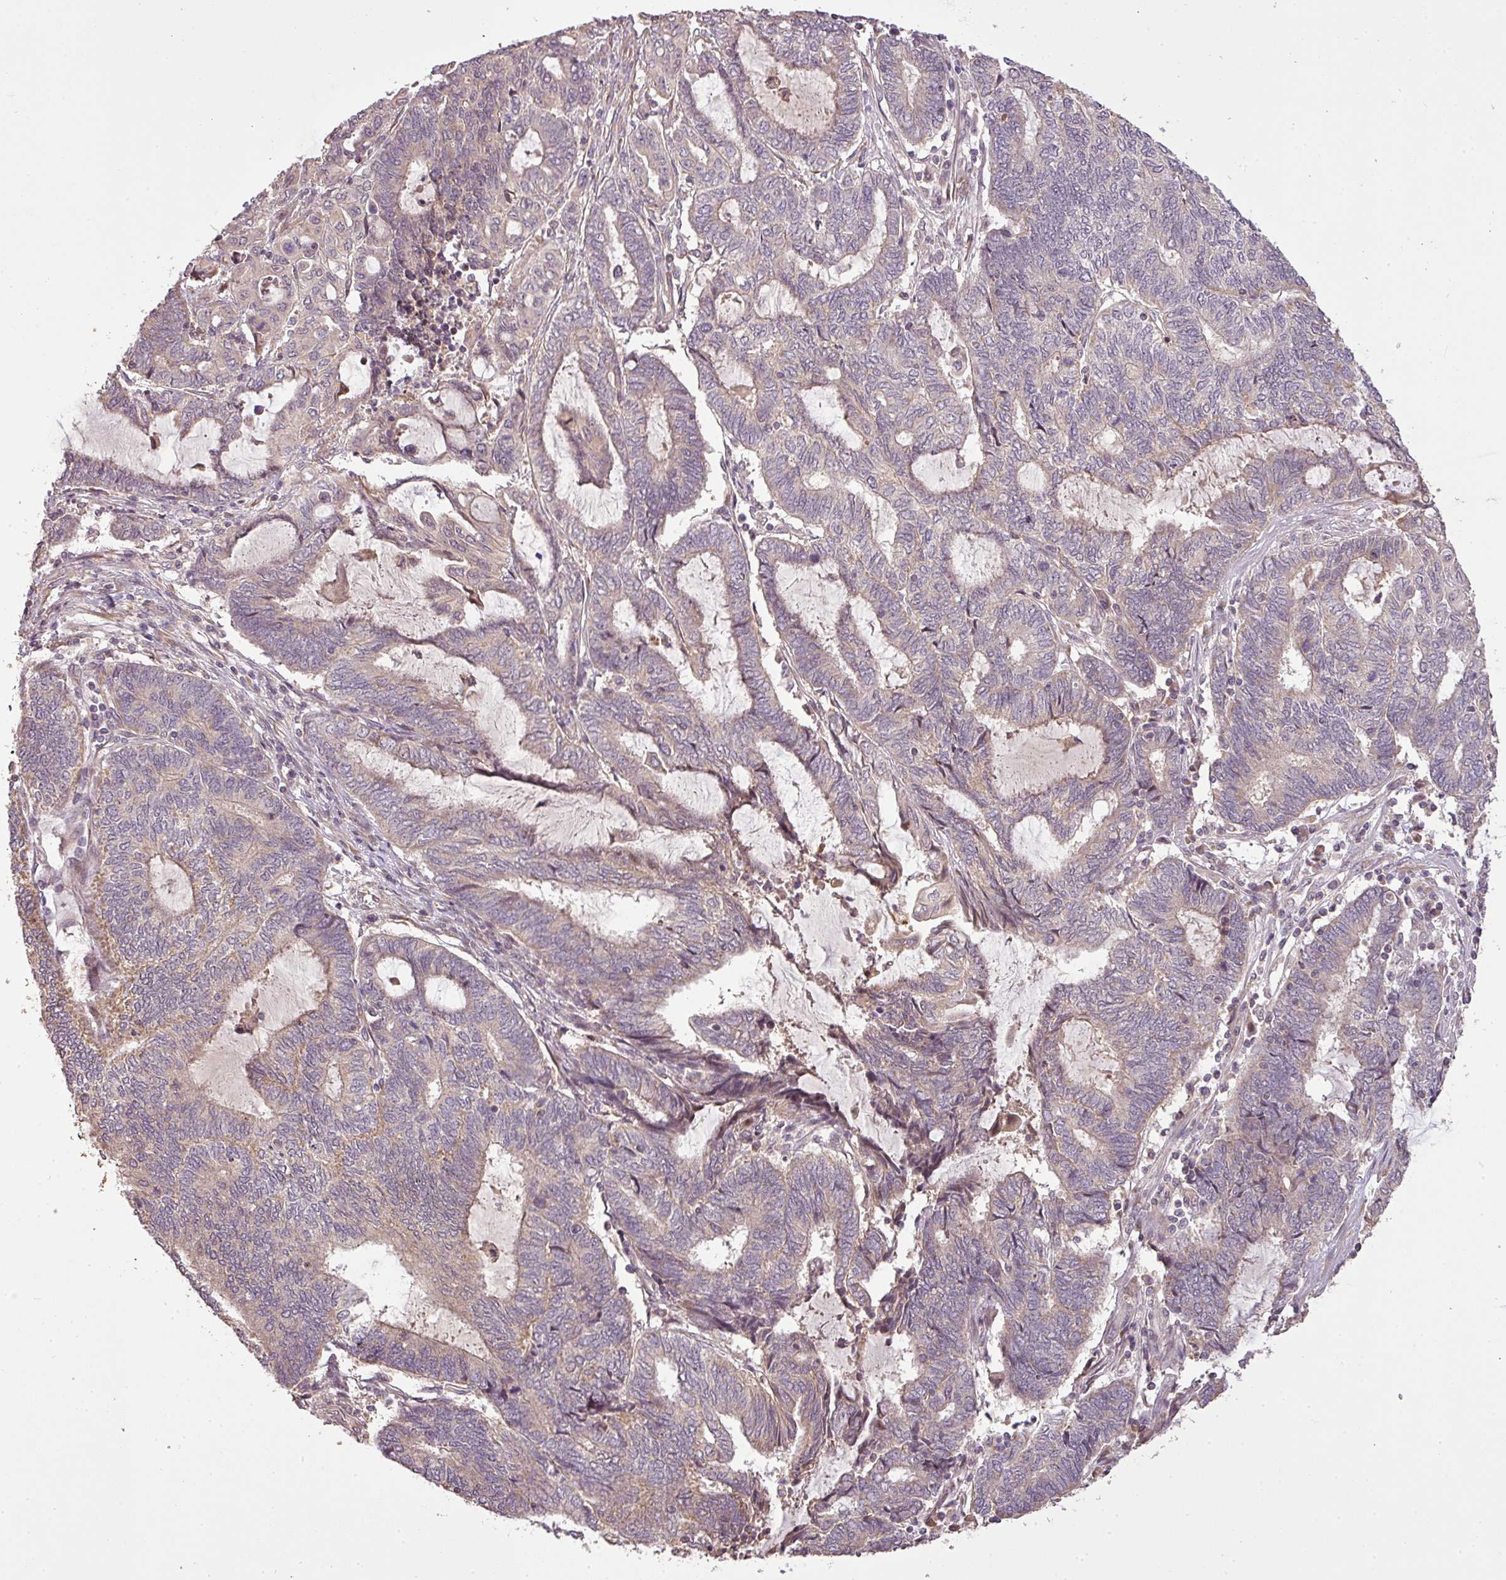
{"staining": {"intensity": "weak", "quantity": "<25%", "location": "cytoplasmic/membranous"}, "tissue": "endometrial cancer", "cell_type": "Tumor cells", "image_type": "cancer", "snomed": [{"axis": "morphology", "description": "Adenocarcinoma, NOS"}, {"axis": "topography", "description": "Uterus"}, {"axis": "topography", "description": "Endometrium"}], "caption": "An immunohistochemistry micrograph of adenocarcinoma (endometrial) is shown. There is no staining in tumor cells of adenocarcinoma (endometrial).", "gene": "FAIM", "patient": {"sex": "female", "age": 70}}